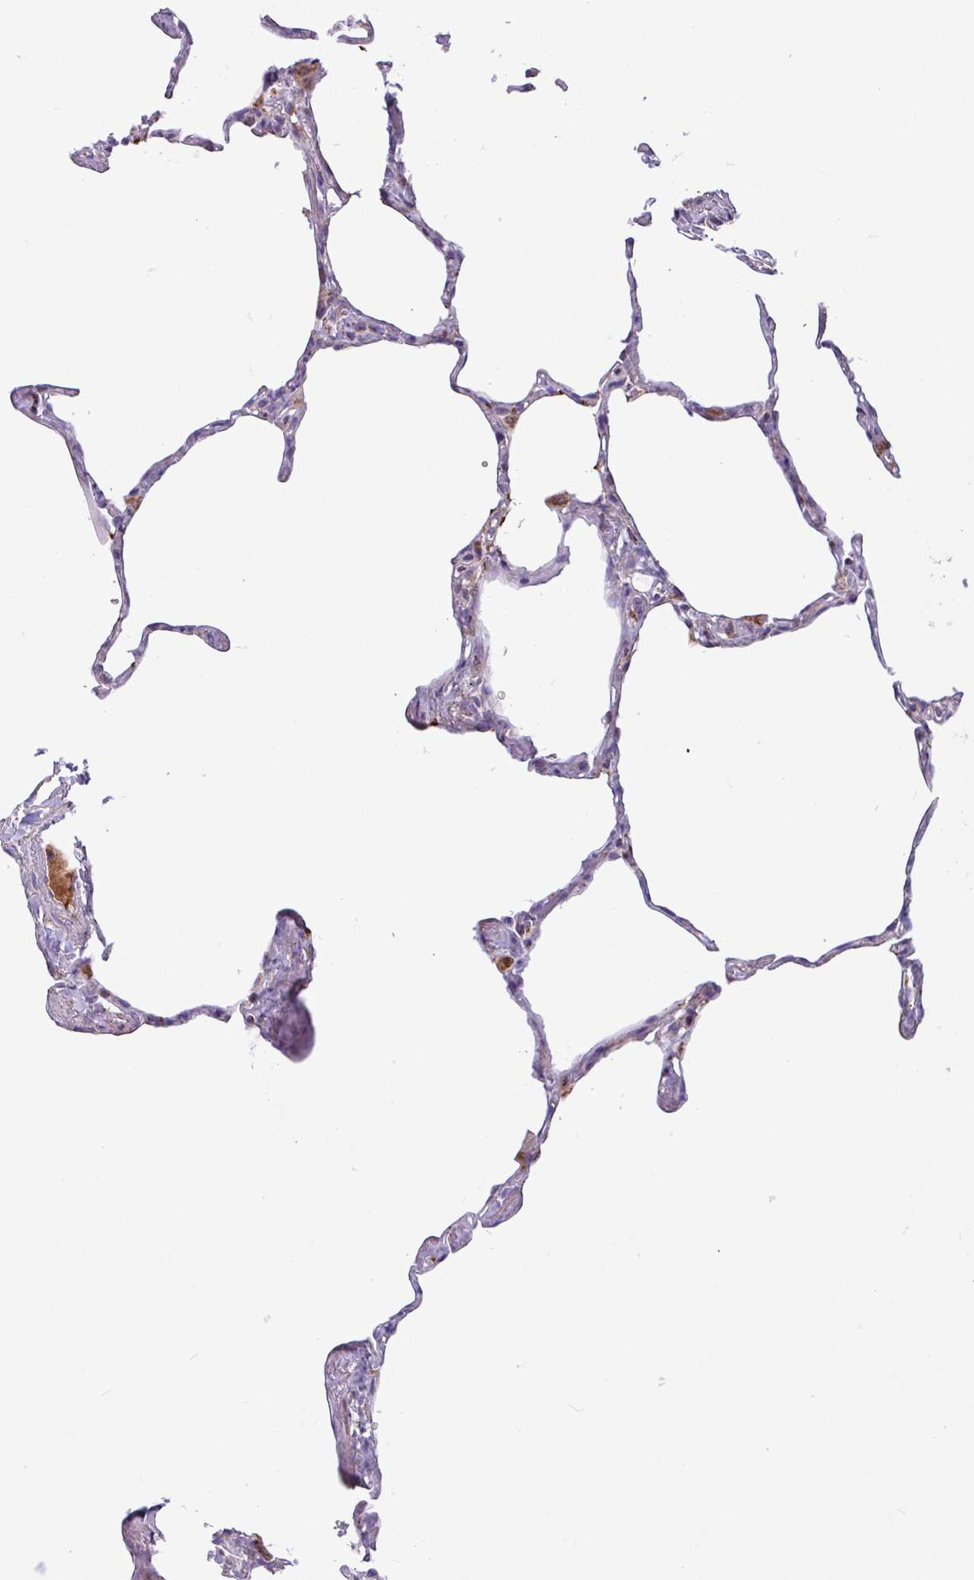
{"staining": {"intensity": "moderate", "quantity": "<25%", "location": "cytoplasmic/membranous"}, "tissue": "lung", "cell_type": "Alveolar cells", "image_type": "normal", "snomed": [{"axis": "morphology", "description": "Normal tissue, NOS"}, {"axis": "topography", "description": "Lung"}], "caption": "Lung stained for a protein exhibits moderate cytoplasmic/membranous positivity in alveolar cells. (Brightfield microscopy of DAB IHC at high magnification).", "gene": "RTL3", "patient": {"sex": "male", "age": 65}}